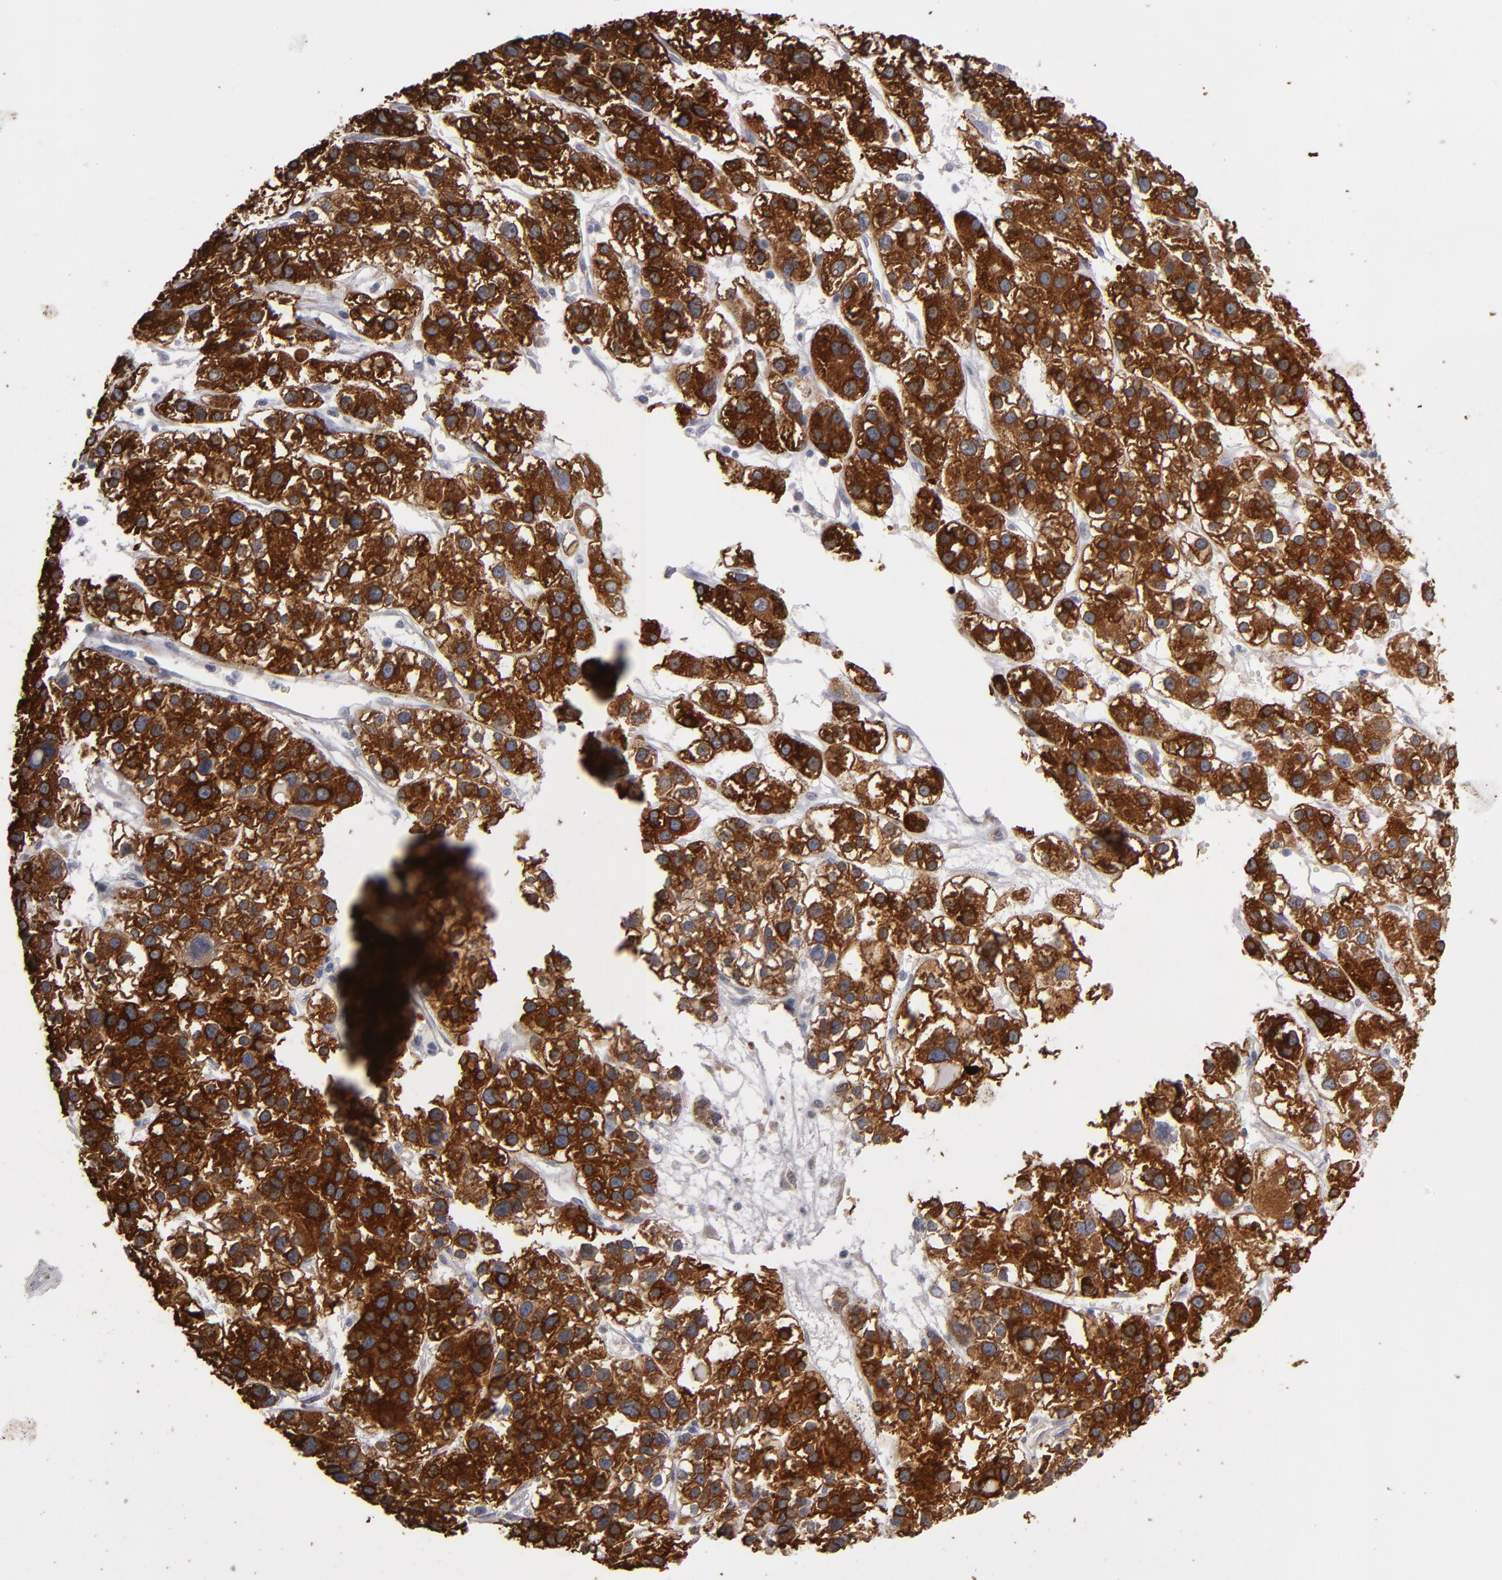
{"staining": {"intensity": "strong", "quantity": ">75%", "location": "cytoplasmic/membranous"}, "tissue": "liver cancer", "cell_type": "Tumor cells", "image_type": "cancer", "snomed": [{"axis": "morphology", "description": "Carcinoma, Hepatocellular, NOS"}, {"axis": "topography", "description": "Liver"}], "caption": "The histopathology image shows immunohistochemical staining of liver cancer. There is strong cytoplasmic/membranous positivity is identified in about >75% of tumor cells.", "gene": "PGRMC1", "patient": {"sex": "female", "age": 85}}